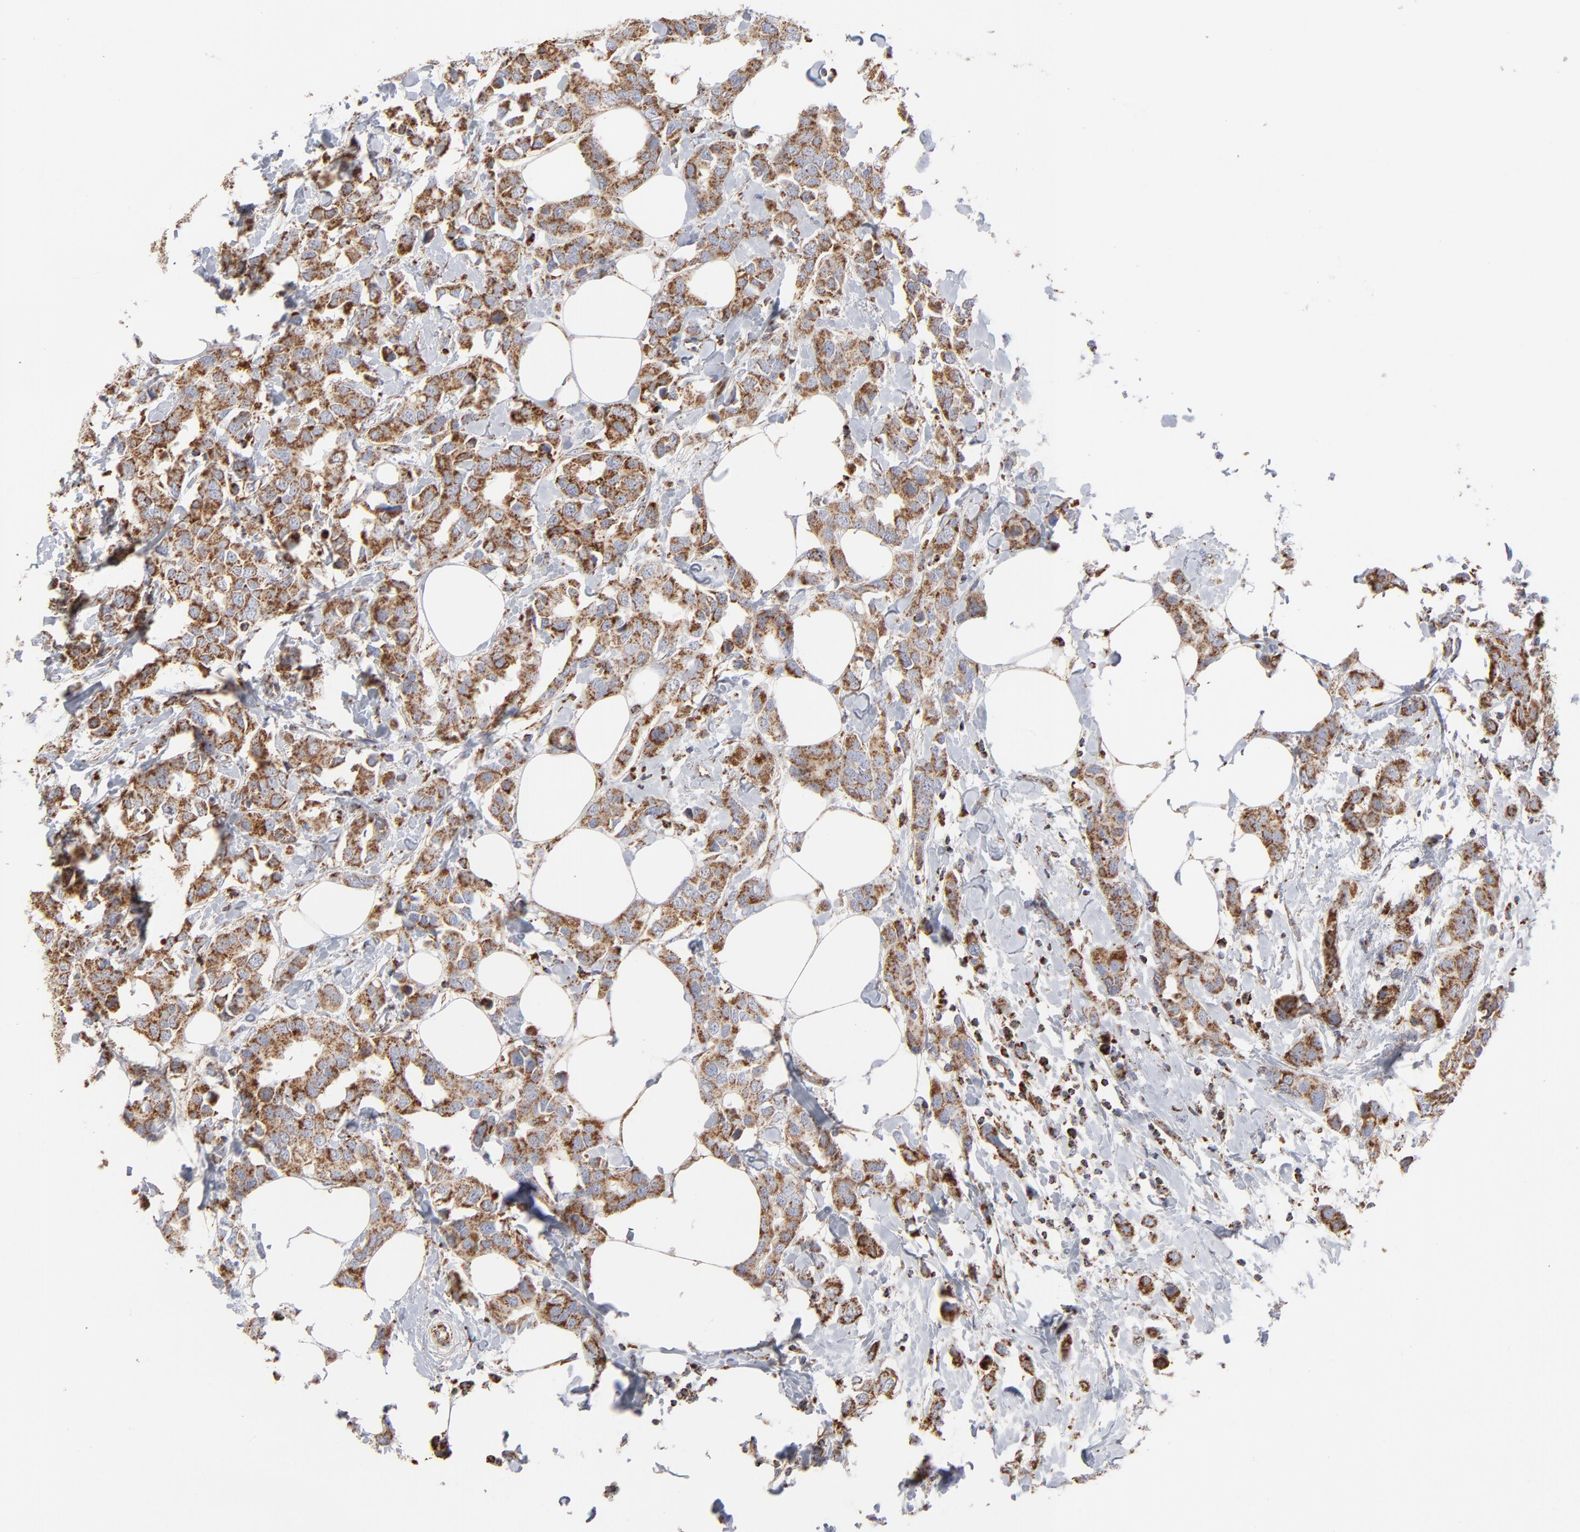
{"staining": {"intensity": "moderate", "quantity": ">75%", "location": "cytoplasmic/membranous"}, "tissue": "breast cancer", "cell_type": "Tumor cells", "image_type": "cancer", "snomed": [{"axis": "morphology", "description": "Normal tissue, NOS"}, {"axis": "morphology", "description": "Duct carcinoma"}, {"axis": "topography", "description": "Breast"}], "caption": "Brown immunohistochemical staining in breast cancer demonstrates moderate cytoplasmic/membranous staining in about >75% of tumor cells.", "gene": "ASB3", "patient": {"sex": "female", "age": 50}}